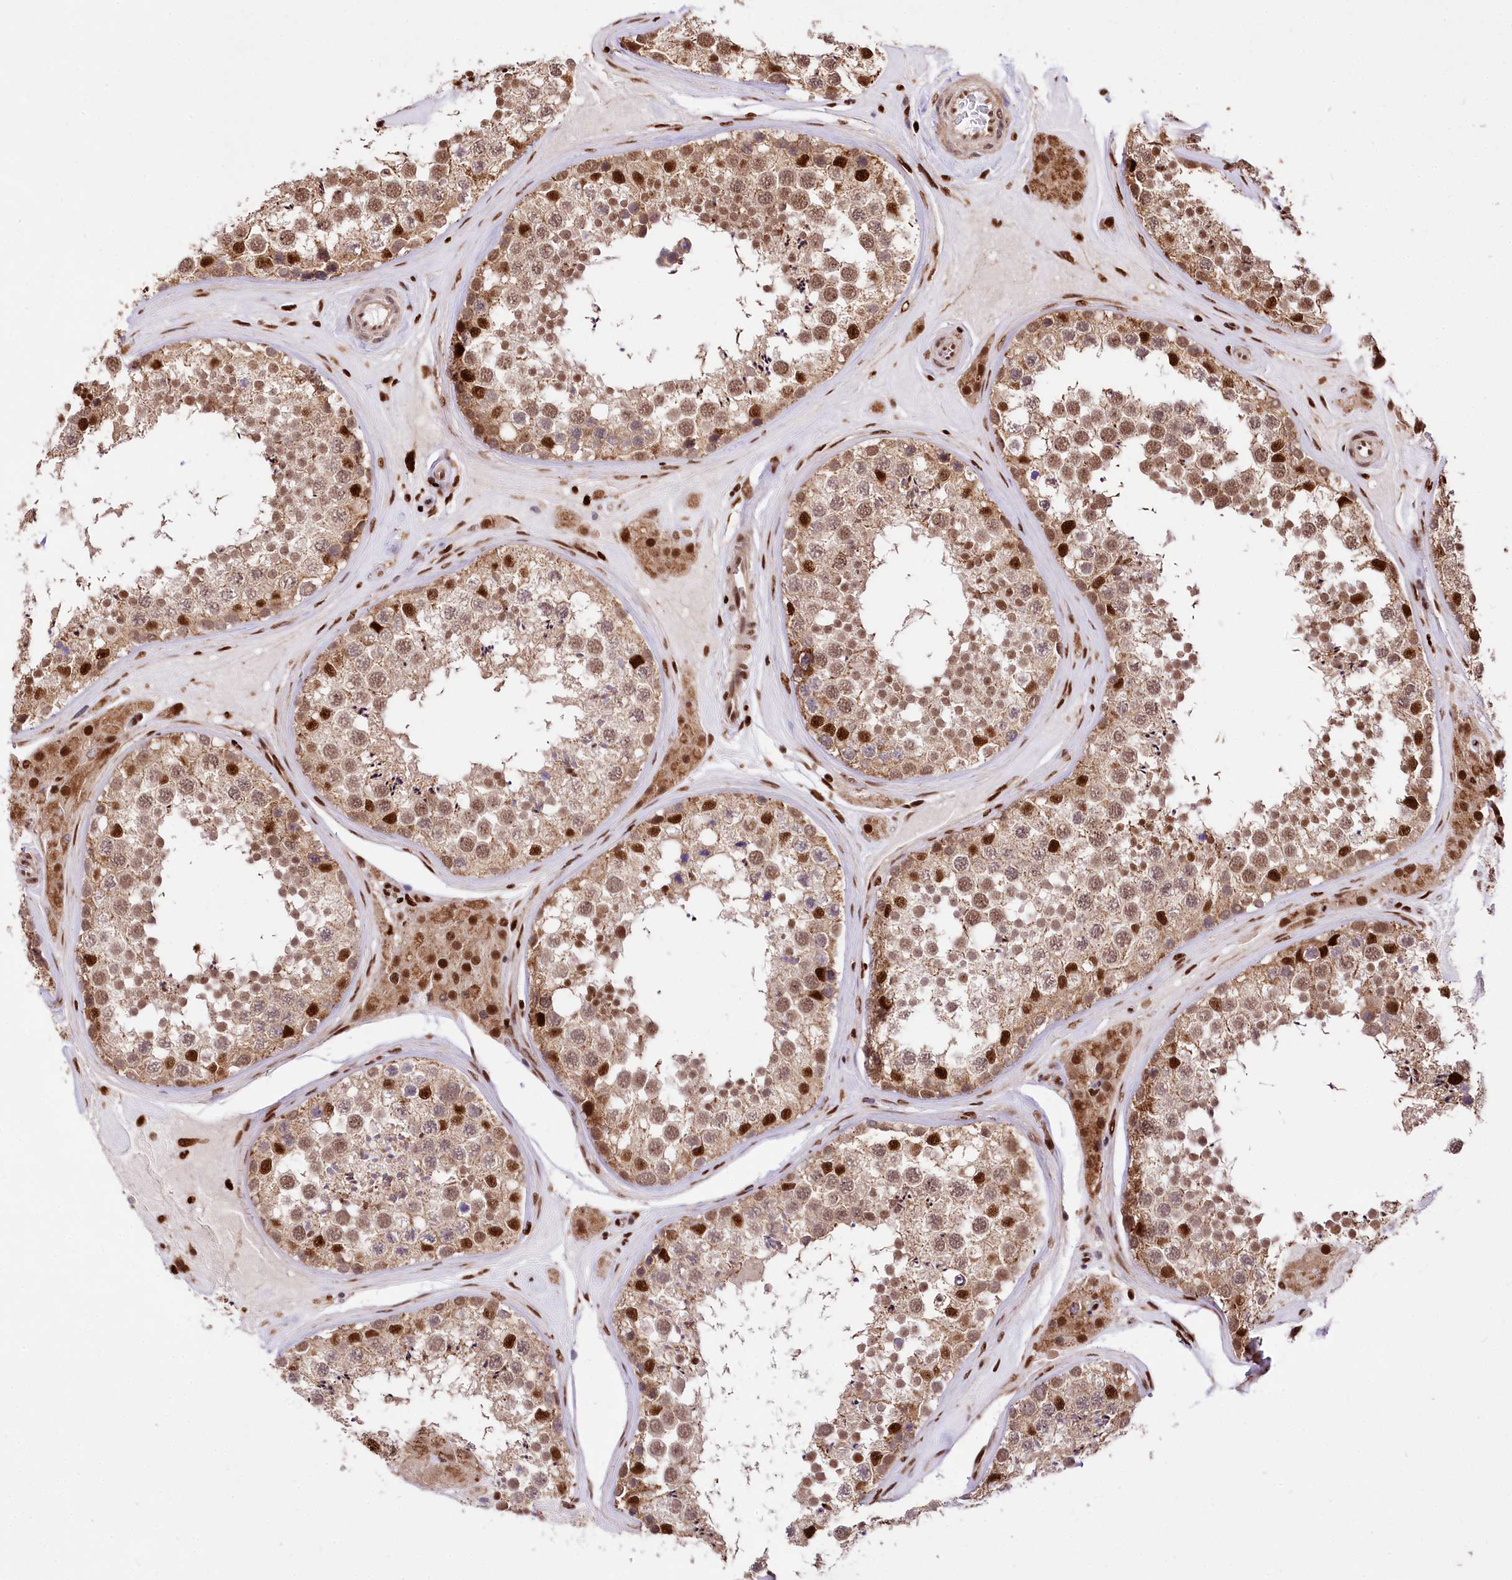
{"staining": {"intensity": "moderate", "quantity": ">75%", "location": "cytoplasmic/membranous,nuclear"}, "tissue": "testis", "cell_type": "Cells in seminiferous ducts", "image_type": "normal", "snomed": [{"axis": "morphology", "description": "Normal tissue, NOS"}, {"axis": "topography", "description": "Testis"}], "caption": "This micrograph displays immunohistochemistry staining of unremarkable human testis, with medium moderate cytoplasmic/membranous,nuclear positivity in about >75% of cells in seminiferous ducts.", "gene": "FIGN", "patient": {"sex": "male", "age": 46}}